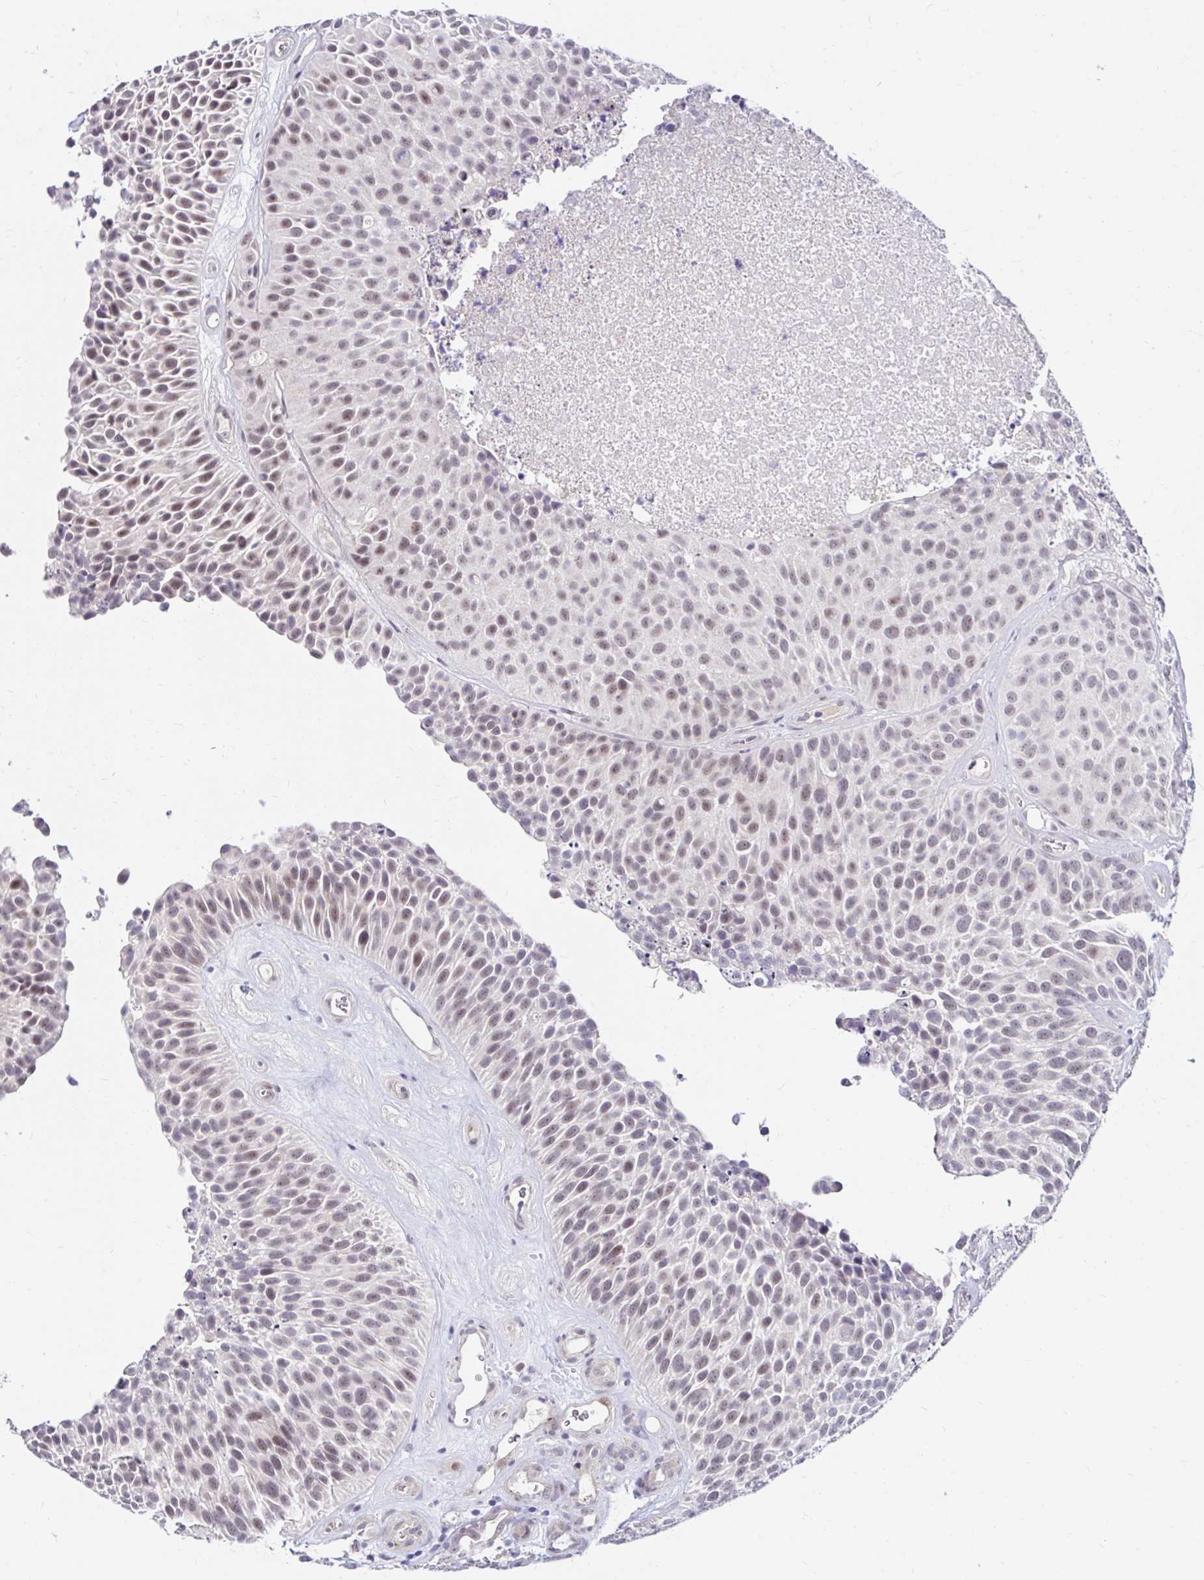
{"staining": {"intensity": "weak", "quantity": ">75%", "location": "nuclear"}, "tissue": "urothelial cancer", "cell_type": "Tumor cells", "image_type": "cancer", "snomed": [{"axis": "morphology", "description": "Urothelial carcinoma, Low grade"}, {"axis": "topography", "description": "Urinary bladder"}], "caption": "Urothelial cancer tissue displays weak nuclear staining in approximately >75% of tumor cells", "gene": "GUCY1A1", "patient": {"sex": "male", "age": 76}}